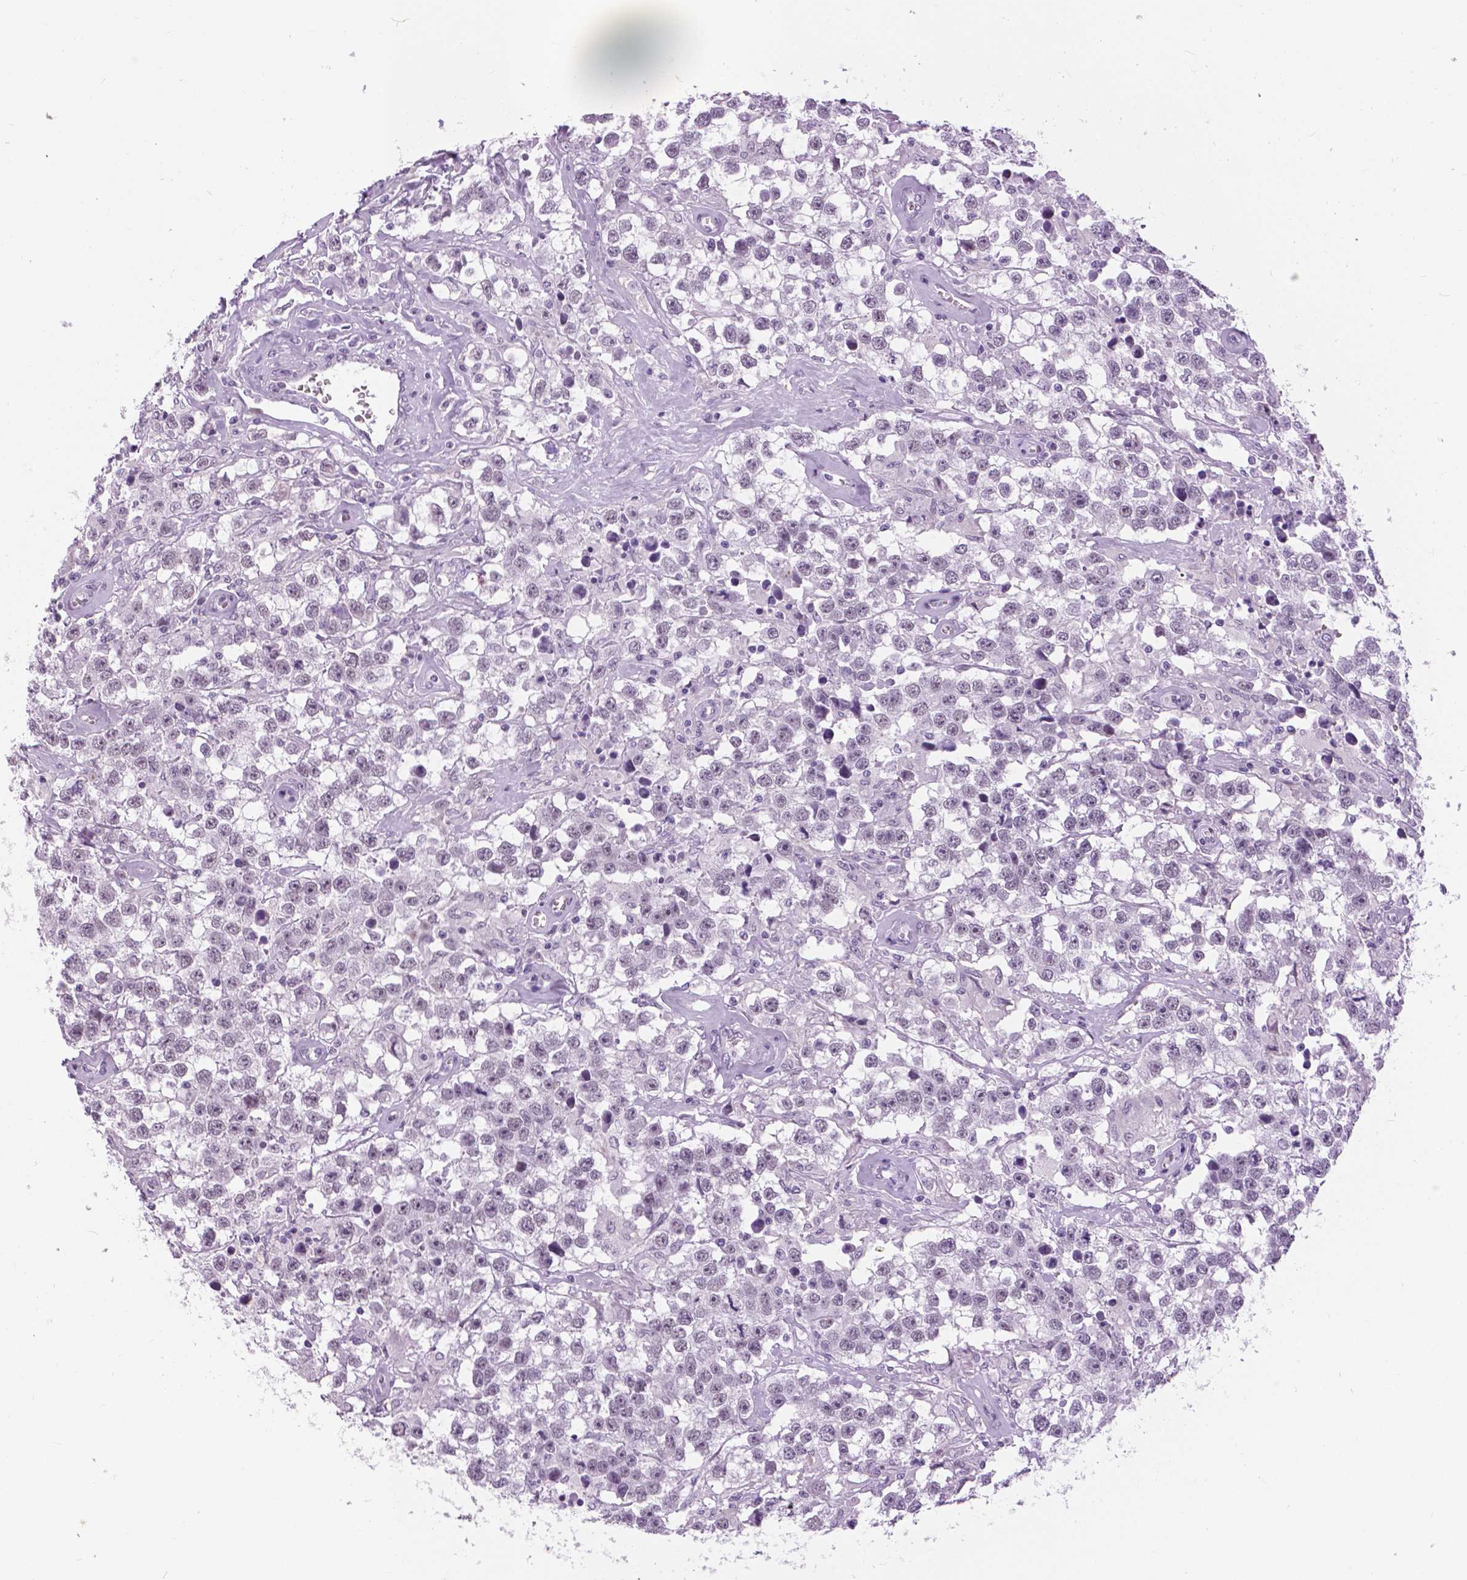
{"staining": {"intensity": "negative", "quantity": "none", "location": "none"}, "tissue": "testis cancer", "cell_type": "Tumor cells", "image_type": "cancer", "snomed": [{"axis": "morphology", "description": "Seminoma, NOS"}, {"axis": "topography", "description": "Testis"}], "caption": "Testis cancer (seminoma) stained for a protein using immunohistochemistry displays no expression tumor cells.", "gene": "MYOM1", "patient": {"sex": "male", "age": 43}}